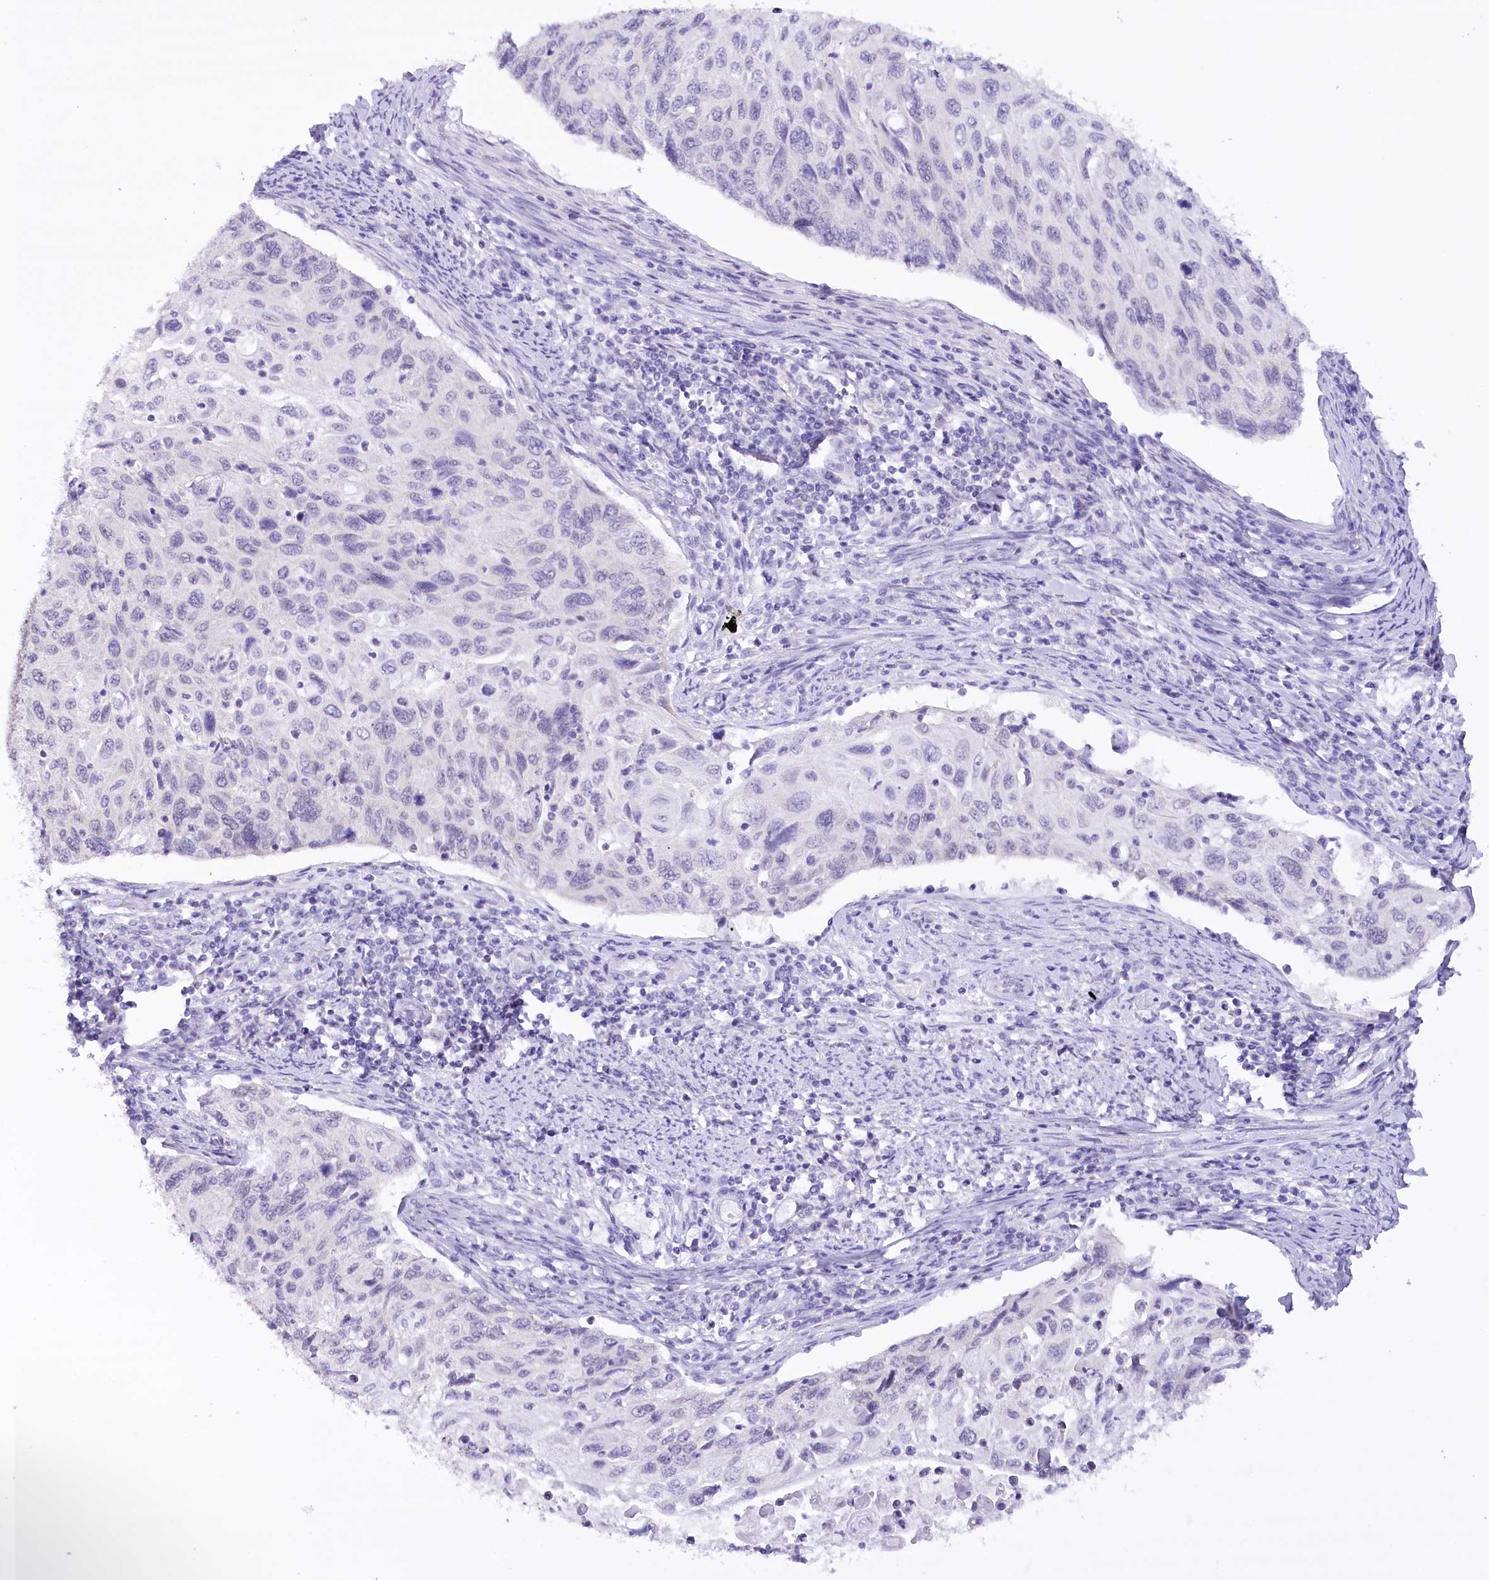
{"staining": {"intensity": "negative", "quantity": "none", "location": "none"}, "tissue": "cervical cancer", "cell_type": "Tumor cells", "image_type": "cancer", "snomed": [{"axis": "morphology", "description": "Squamous cell carcinoma, NOS"}, {"axis": "topography", "description": "Cervix"}], "caption": "An immunohistochemistry photomicrograph of cervical squamous cell carcinoma is shown. There is no staining in tumor cells of cervical squamous cell carcinoma. (Brightfield microscopy of DAB (3,3'-diaminobenzidine) IHC at high magnification).", "gene": "HNRNPA0", "patient": {"sex": "female", "age": 70}}